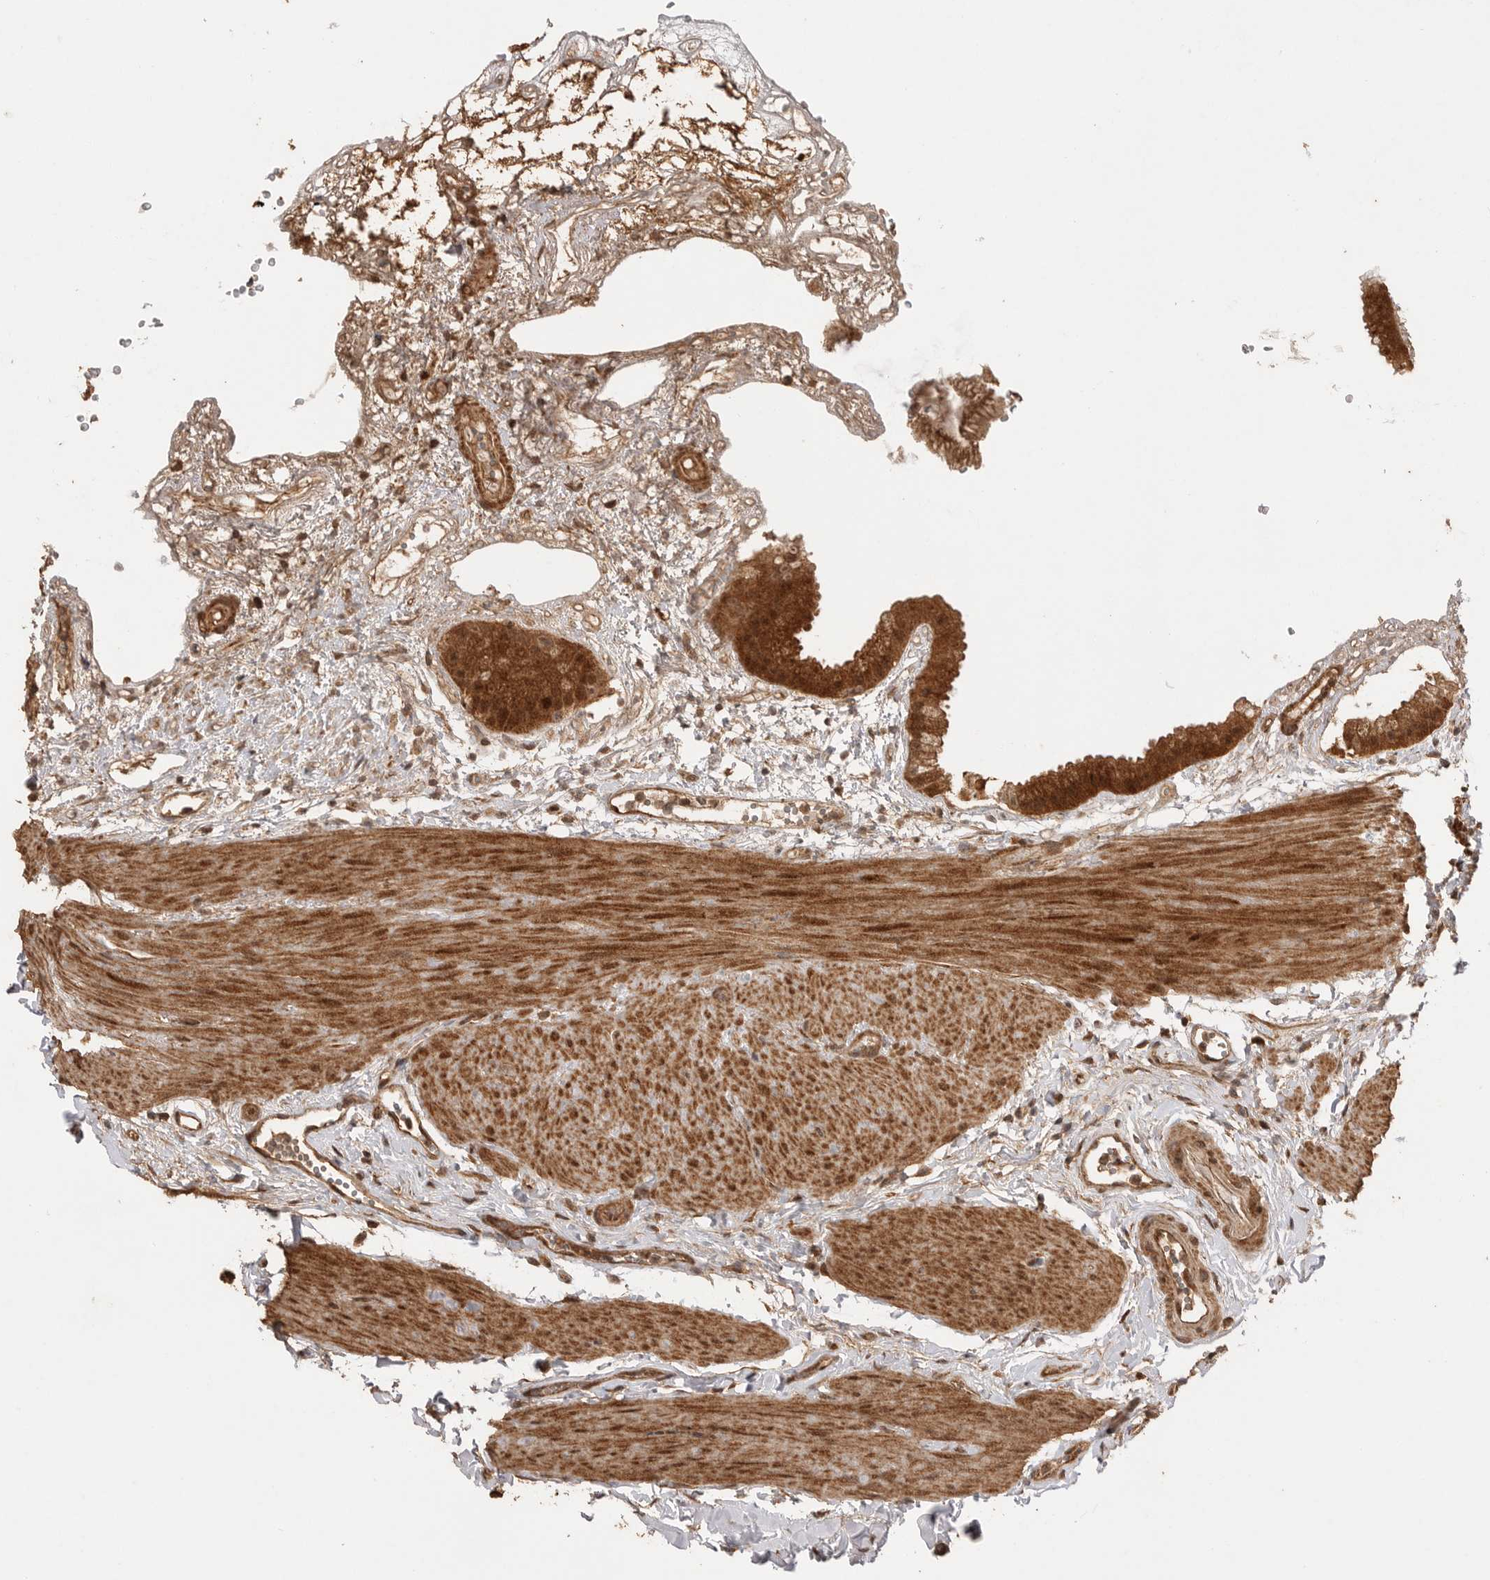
{"staining": {"intensity": "strong", "quantity": ">75%", "location": "cytoplasmic/membranous"}, "tissue": "gallbladder", "cell_type": "Glandular cells", "image_type": "normal", "snomed": [{"axis": "morphology", "description": "Normal tissue, NOS"}, {"axis": "topography", "description": "Gallbladder"}], "caption": "Immunohistochemistry staining of benign gallbladder, which shows high levels of strong cytoplasmic/membranous expression in approximately >75% of glandular cells indicating strong cytoplasmic/membranous protein expression. The staining was performed using DAB (brown) for protein detection and nuclei were counterstained in hematoxylin (blue).", "gene": "BOC", "patient": {"sex": "female", "age": 64}}